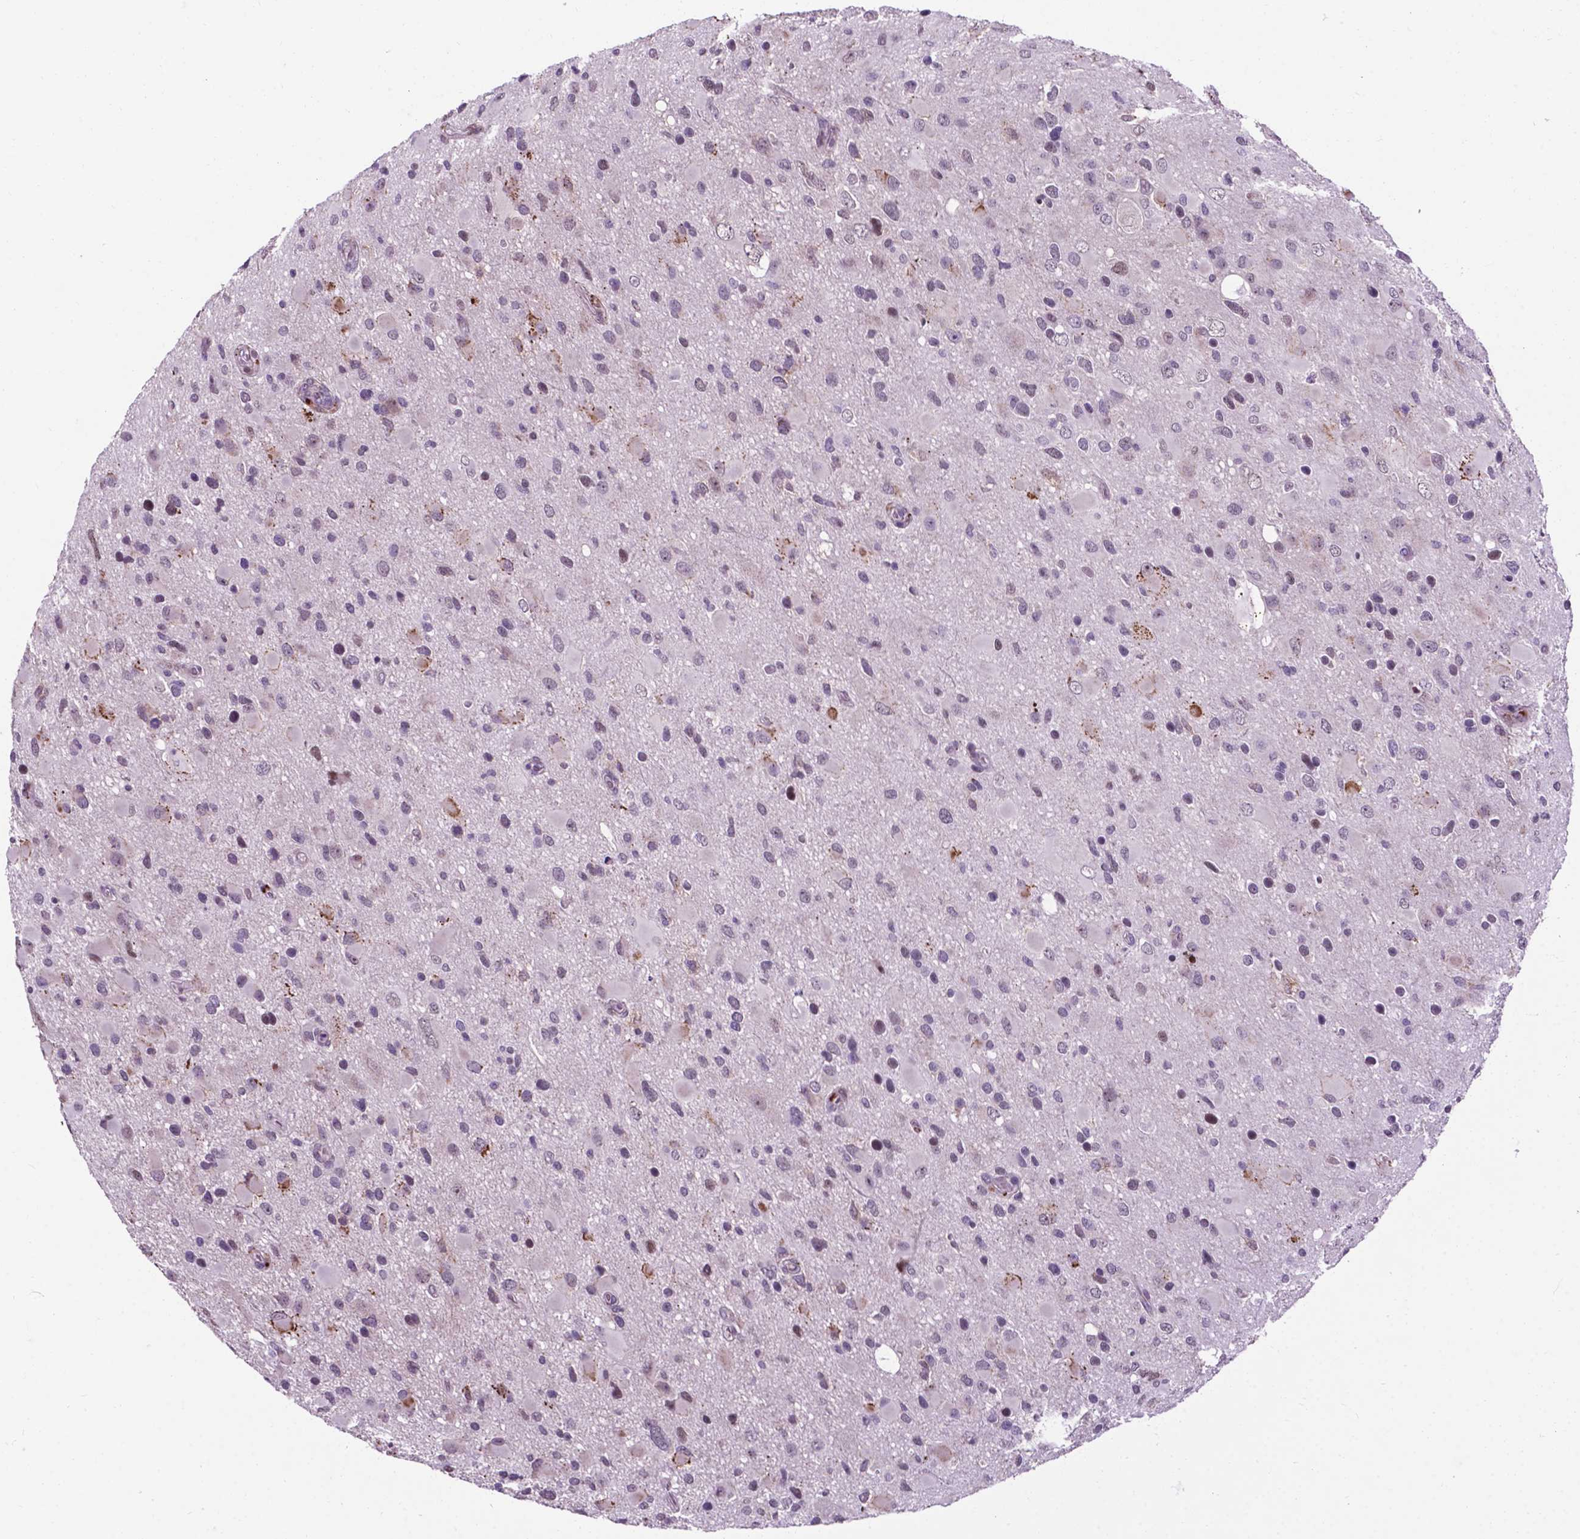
{"staining": {"intensity": "negative", "quantity": "none", "location": "none"}, "tissue": "glioma", "cell_type": "Tumor cells", "image_type": "cancer", "snomed": [{"axis": "morphology", "description": "Glioma, malignant, Low grade"}, {"axis": "topography", "description": "Brain"}], "caption": "Immunohistochemistry photomicrograph of neoplastic tissue: human glioma stained with DAB demonstrates no significant protein staining in tumor cells. (DAB immunohistochemistry (IHC) visualized using brightfield microscopy, high magnification).", "gene": "SMAD3", "patient": {"sex": "female", "age": 32}}